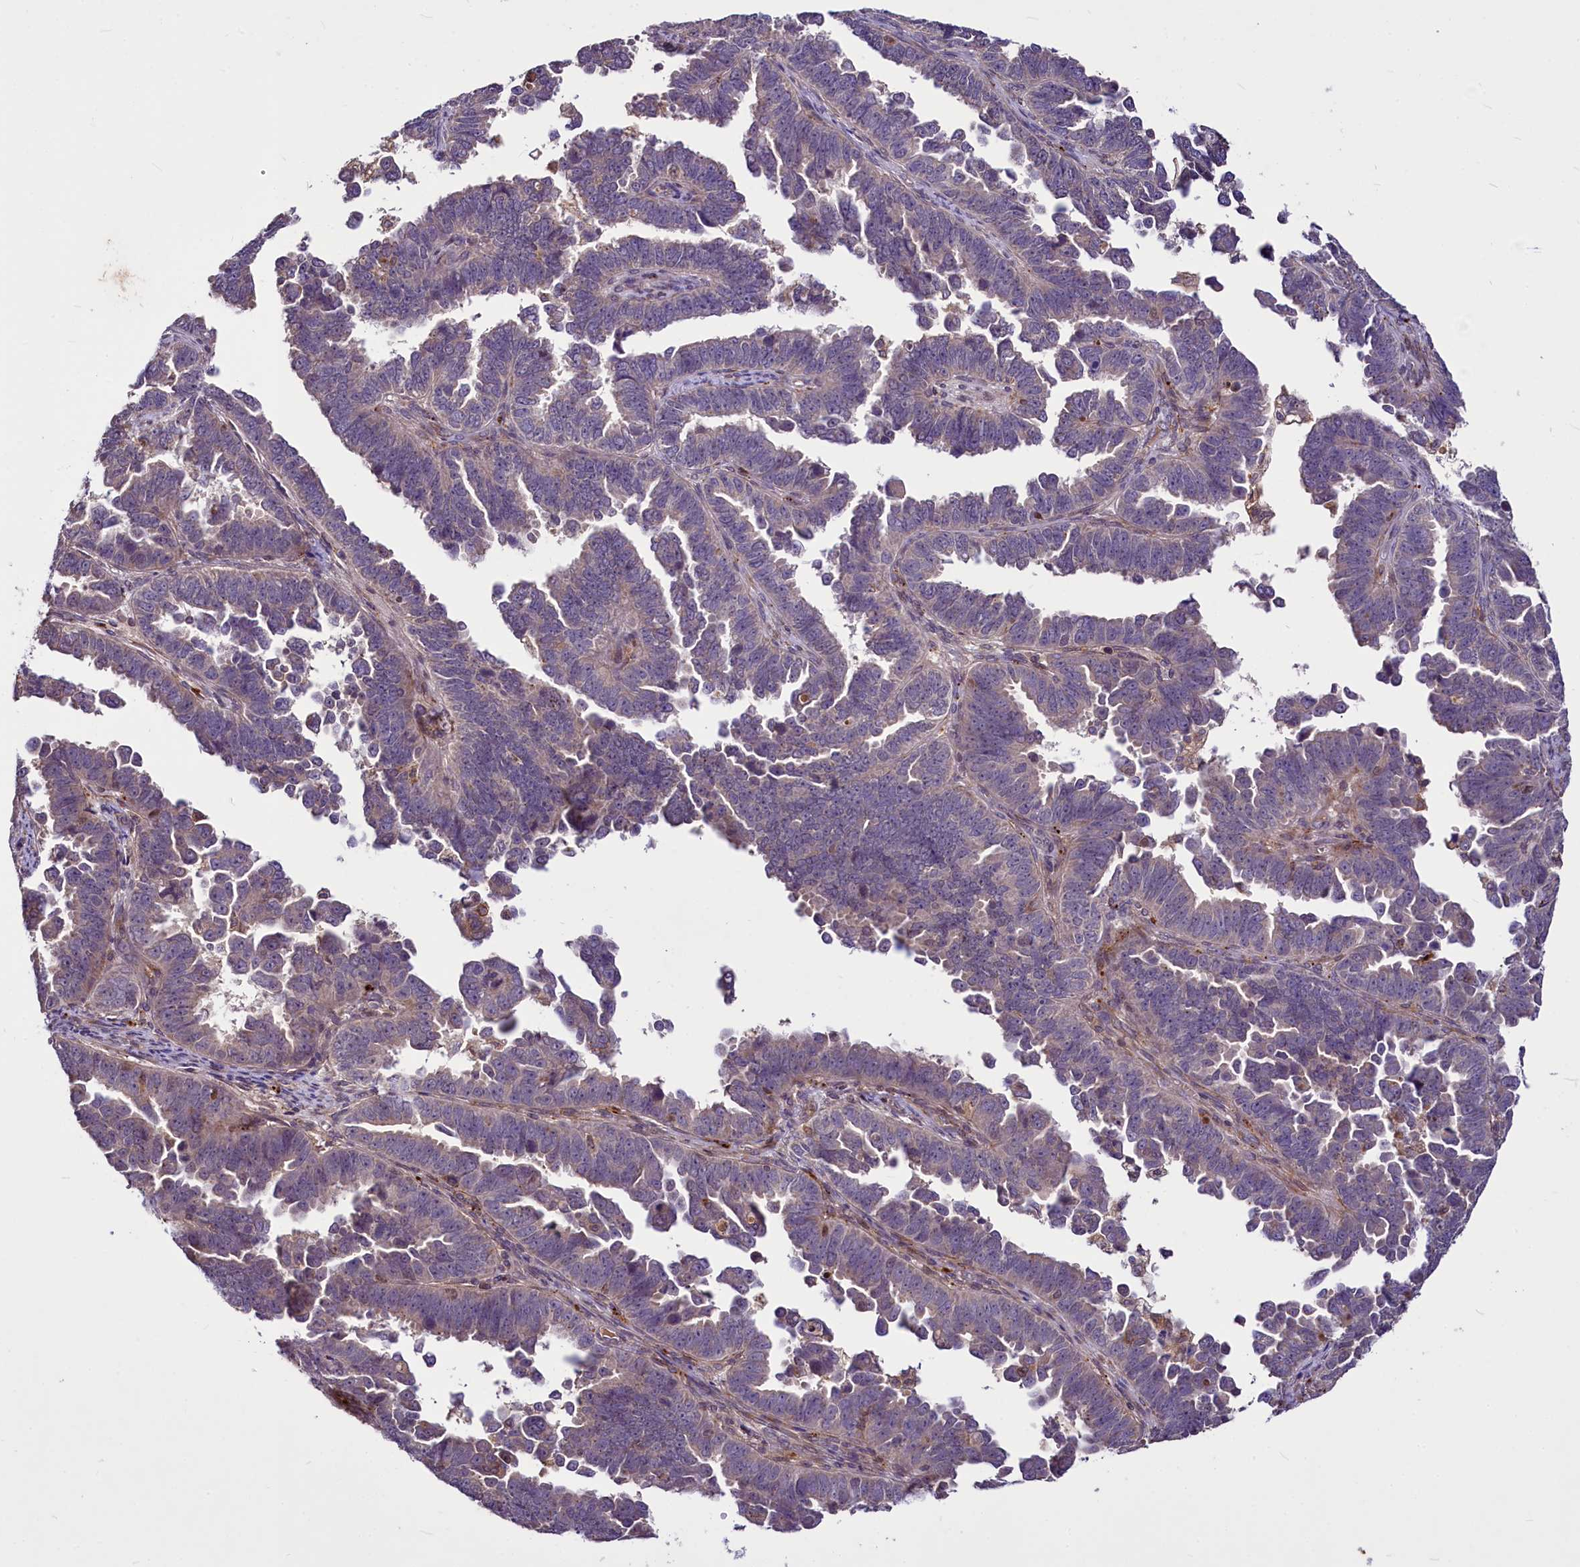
{"staining": {"intensity": "negative", "quantity": "none", "location": "none"}, "tissue": "endometrial cancer", "cell_type": "Tumor cells", "image_type": "cancer", "snomed": [{"axis": "morphology", "description": "Adenocarcinoma, NOS"}, {"axis": "topography", "description": "Endometrium"}], "caption": "High magnification brightfield microscopy of endometrial cancer (adenocarcinoma) stained with DAB (brown) and counterstained with hematoxylin (blue): tumor cells show no significant expression.", "gene": "C11orf86", "patient": {"sex": "female", "age": 75}}